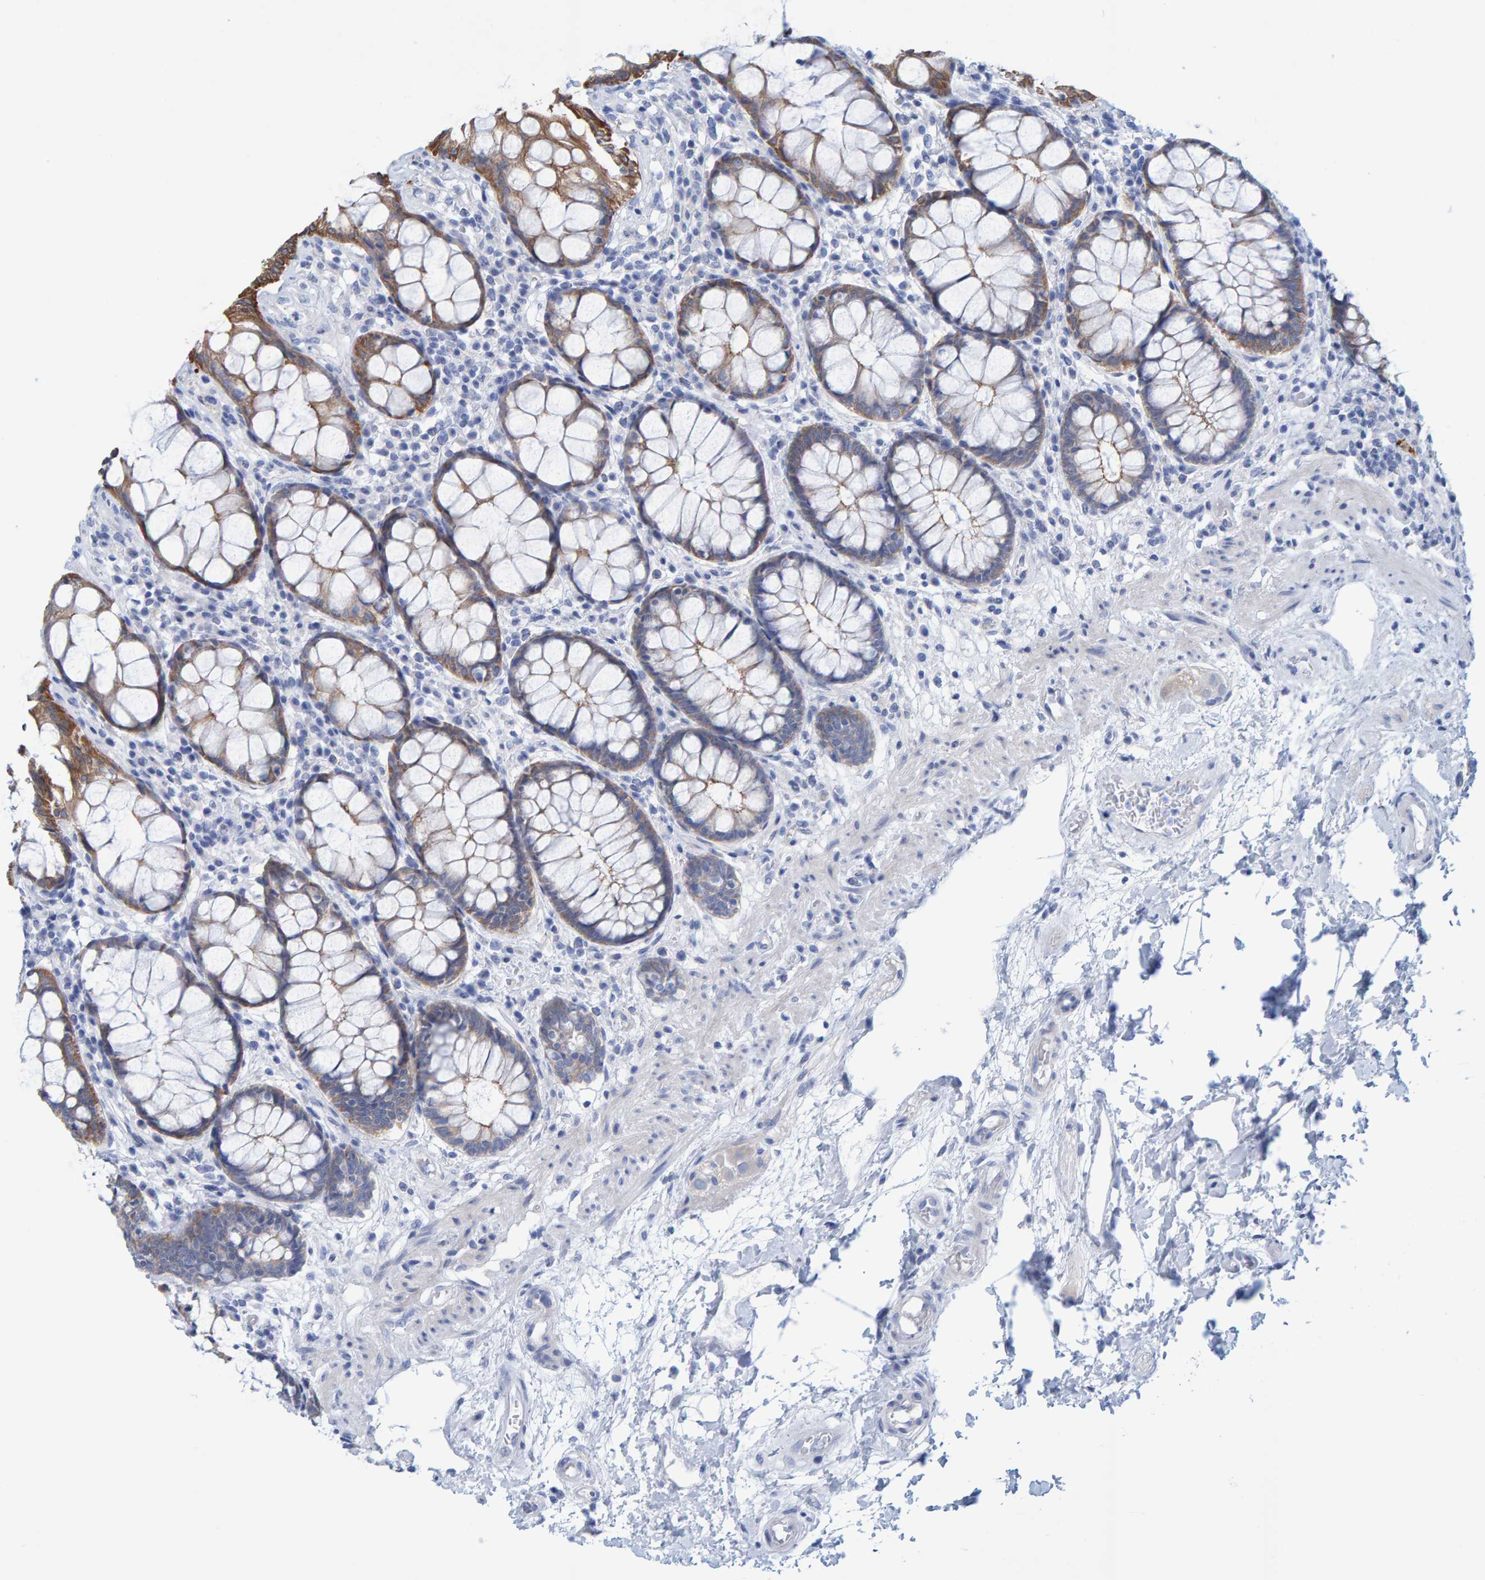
{"staining": {"intensity": "moderate", "quantity": ">75%", "location": "cytoplasmic/membranous"}, "tissue": "rectum", "cell_type": "Glandular cells", "image_type": "normal", "snomed": [{"axis": "morphology", "description": "Normal tissue, NOS"}, {"axis": "topography", "description": "Rectum"}], "caption": "Immunohistochemistry staining of normal rectum, which reveals medium levels of moderate cytoplasmic/membranous expression in approximately >75% of glandular cells indicating moderate cytoplasmic/membranous protein staining. The staining was performed using DAB (brown) for protein detection and nuclei were counterstained in hematoxylin (blue).", "gene": "JAKMIP3", "patient": {"sex": "male", "age": 64}}